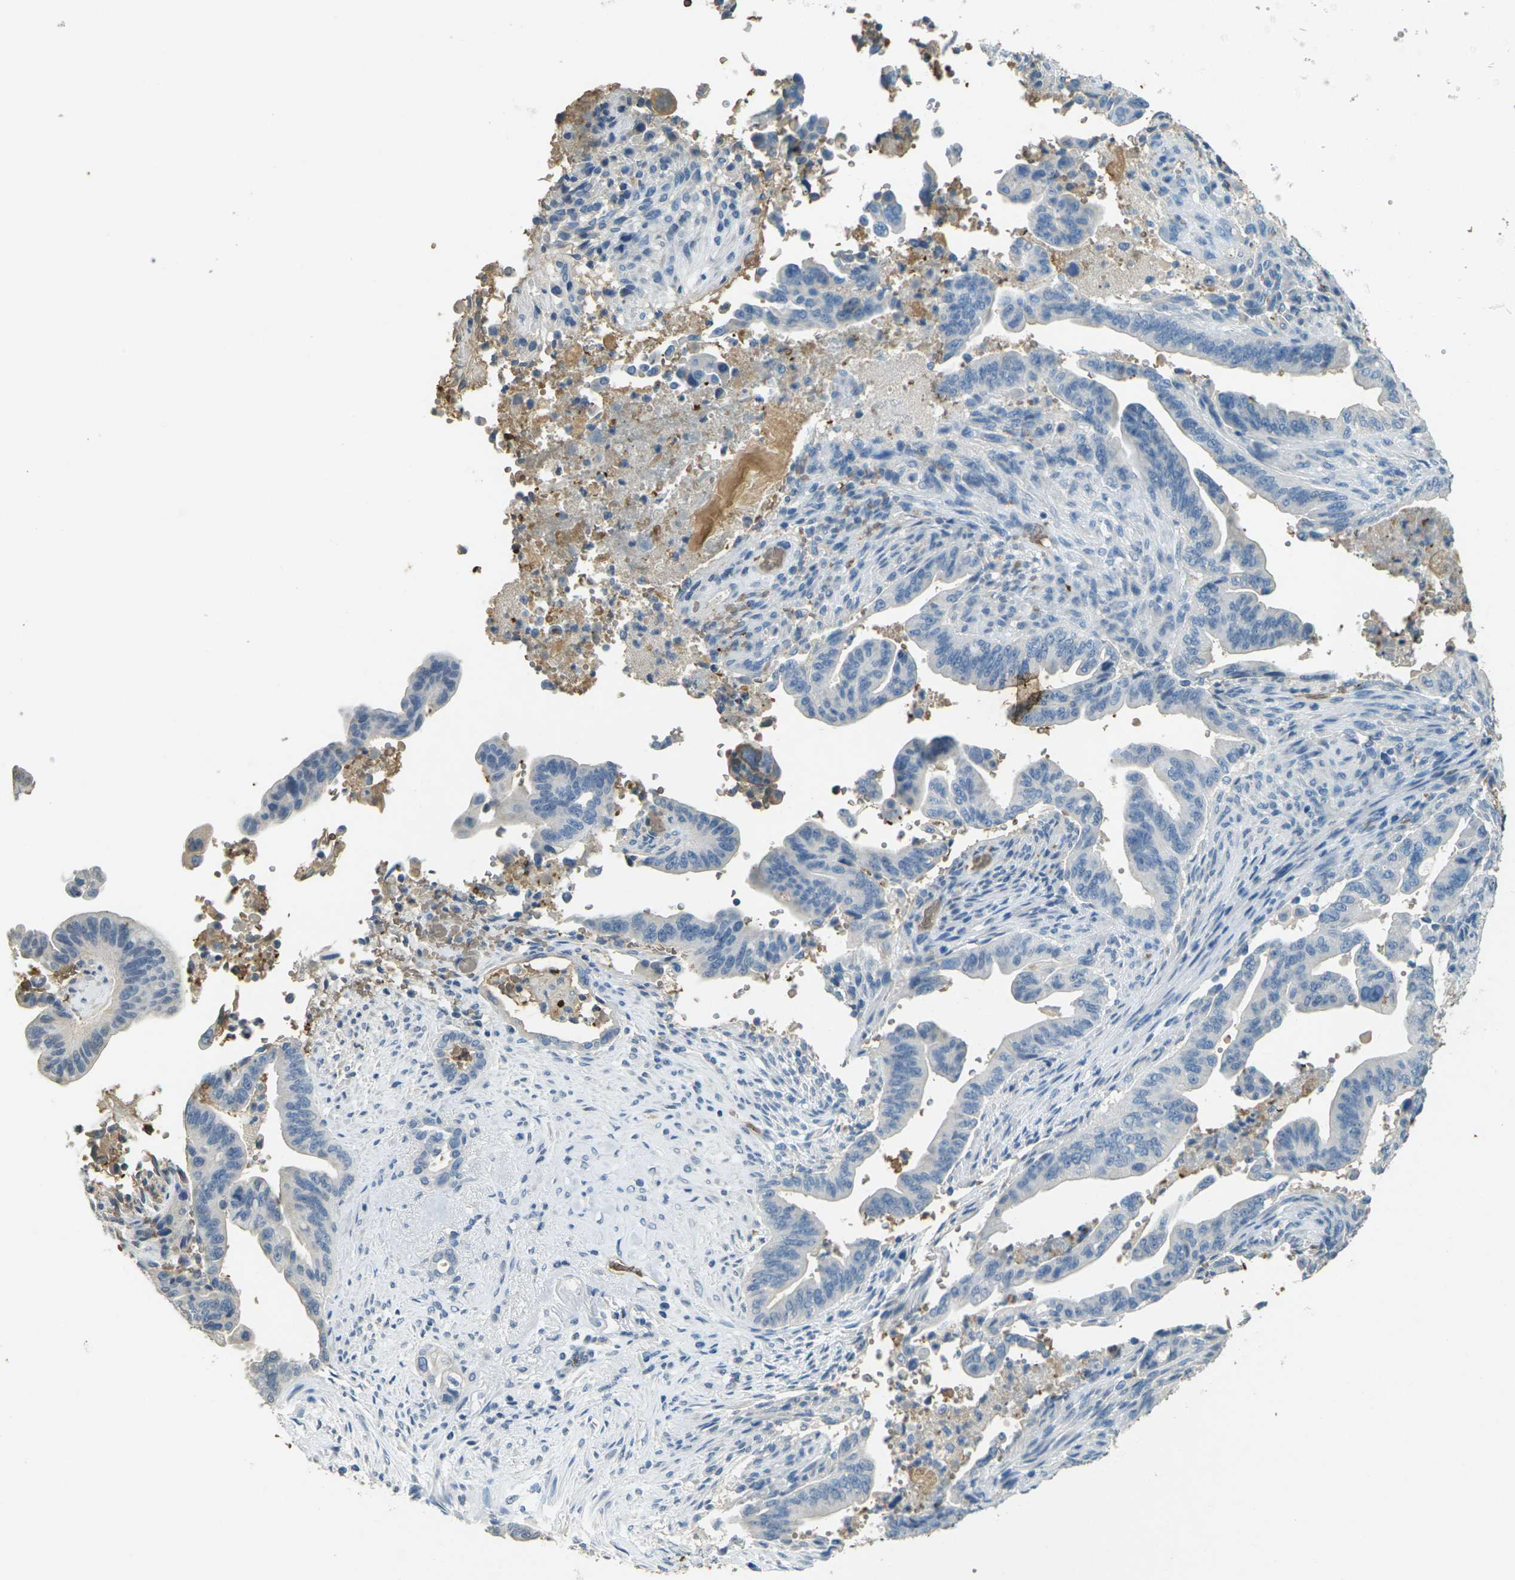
{"staining": {"intensity": "weak", "quantity": "<25%", "location": "cytoplasmic/membranous"}, "tissue": "pancreatic cancer", "cell_type": "Tumor cells", "image_type": "cancer", "snomed": [{"axis": "morphology", "description": "Adenocarcinoma, NOS"}, {"axis": "topography", "description": "Pancreas"}], "caption": "Immunohistochemistry of human pancreatic cancer (adenocarcinoma) demonstrates no staining in tumor cells.", "gene": "HBB", "patient": {"sex": "male", "age": 70}}